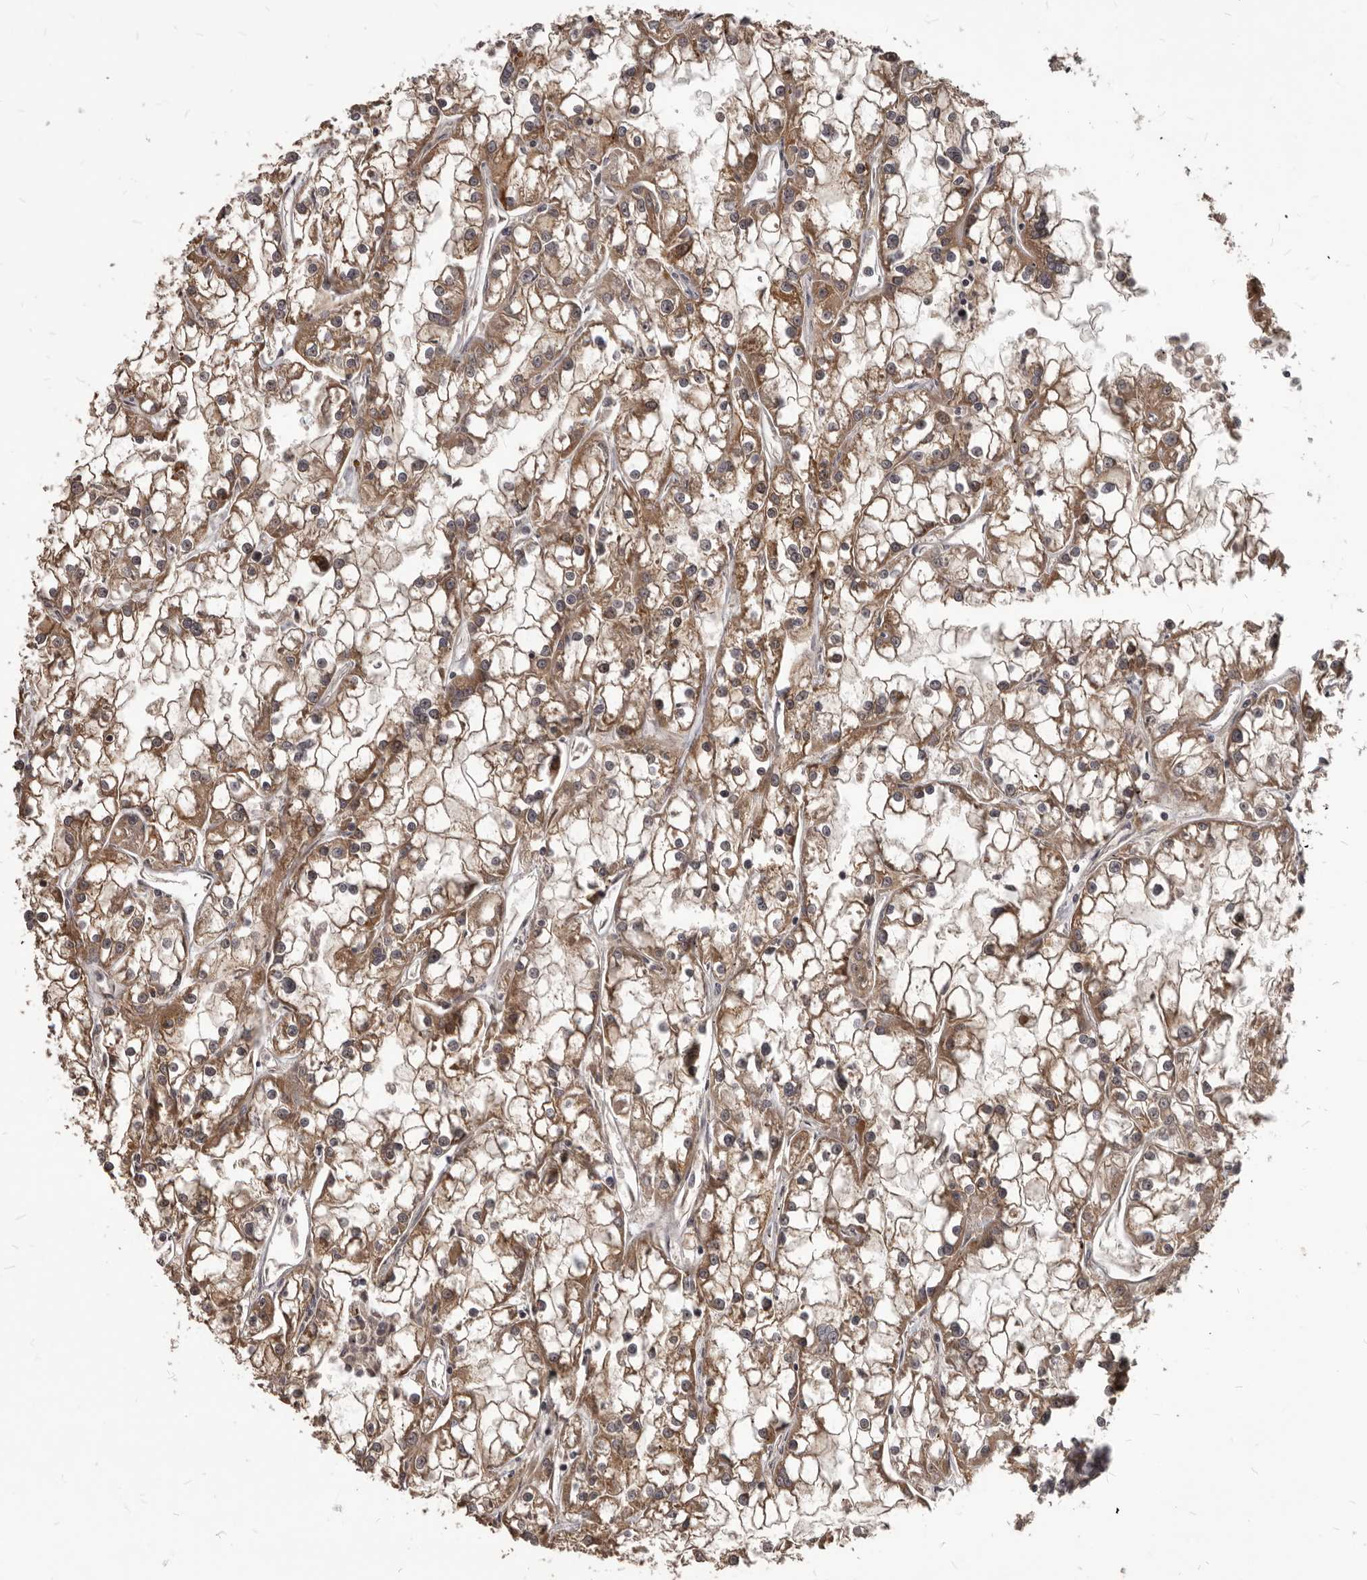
{"staining": {"intensity": "moderate", "quantity": ">75%", "location": "cytoplasmic/membranous"}, "tissue": "renal cancer", "cell_type": "Tumor cells", "image_type": "cancer", "snomed": [{"axis": "morphology", "description": "Adenocarcinoma, NOS"}, {"axis": "topography", "description": "Kidney"}], "caption": "Immunohistochemical staining of human renal cancer displays moderate cytoplasmic/membranous protein expression in approximately >75% of tumor cells. Using DAB (brown) and hematoxylin (blue) stains, captured at high magnification using brightfield microscopy.", "gene": "GABPB2", "patient": {"sex": "female", "age": 52}}